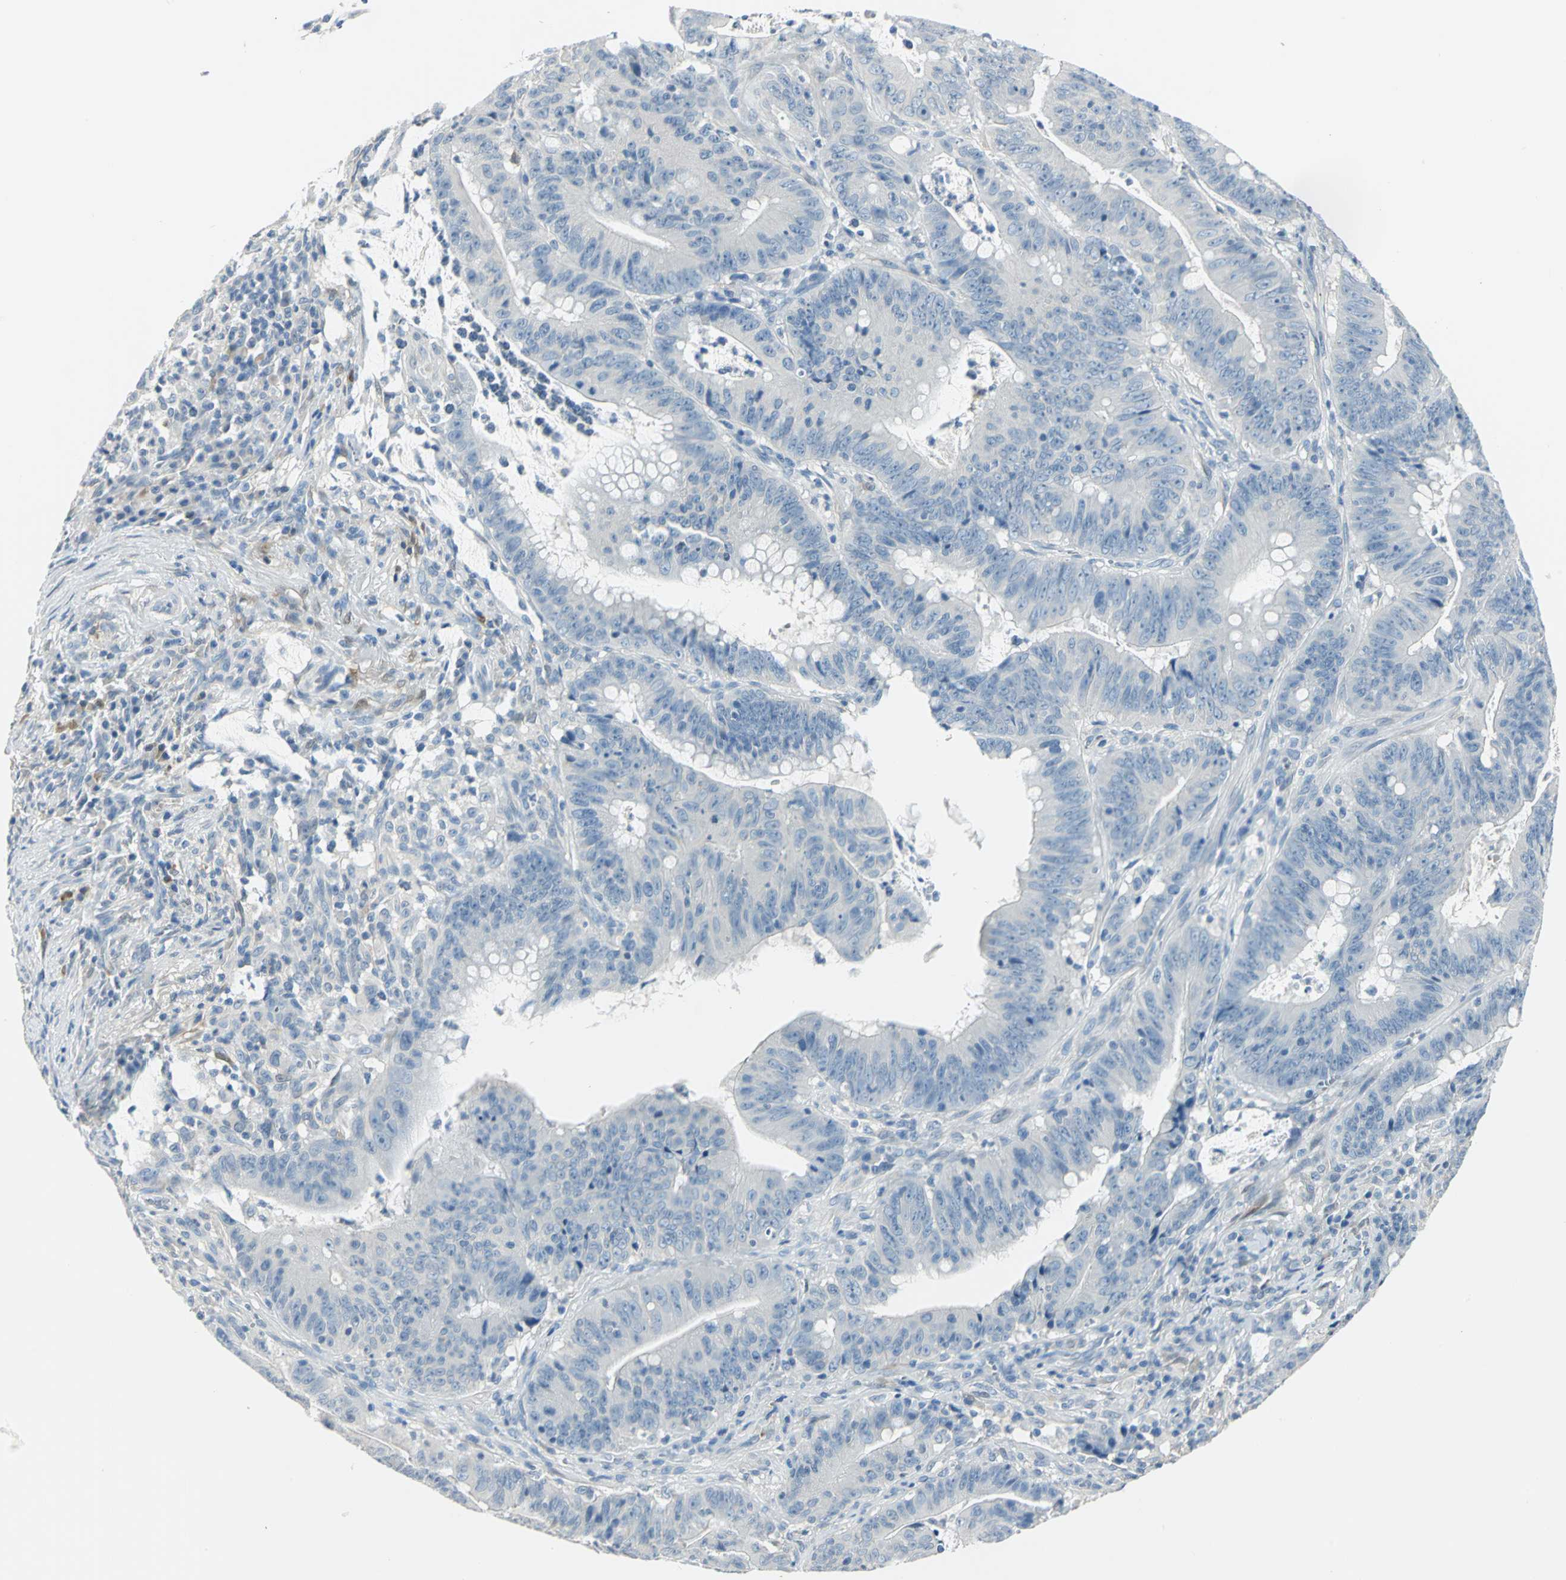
{"staining": {"intensity": "negative", "quantity": "none", "location": "none"}, "tissue": "colorectal cancer", "cell_type": "Tumor cells", "image_type": "cancer", "snomed": [{"axis": "morphology", "description": "Adenocarcinoma, NOS"}, {"axis": "topography", "description": "Colon"}], "caption": "Tumor cells are negative for brown protein staining in colorectal cancer (adenocarcinoma). (Brightfield microscopy of DAB immunohistochemistry at high magnification).", "gene": "UCHL1", "patient": {"sex": "male", "age": 45}}